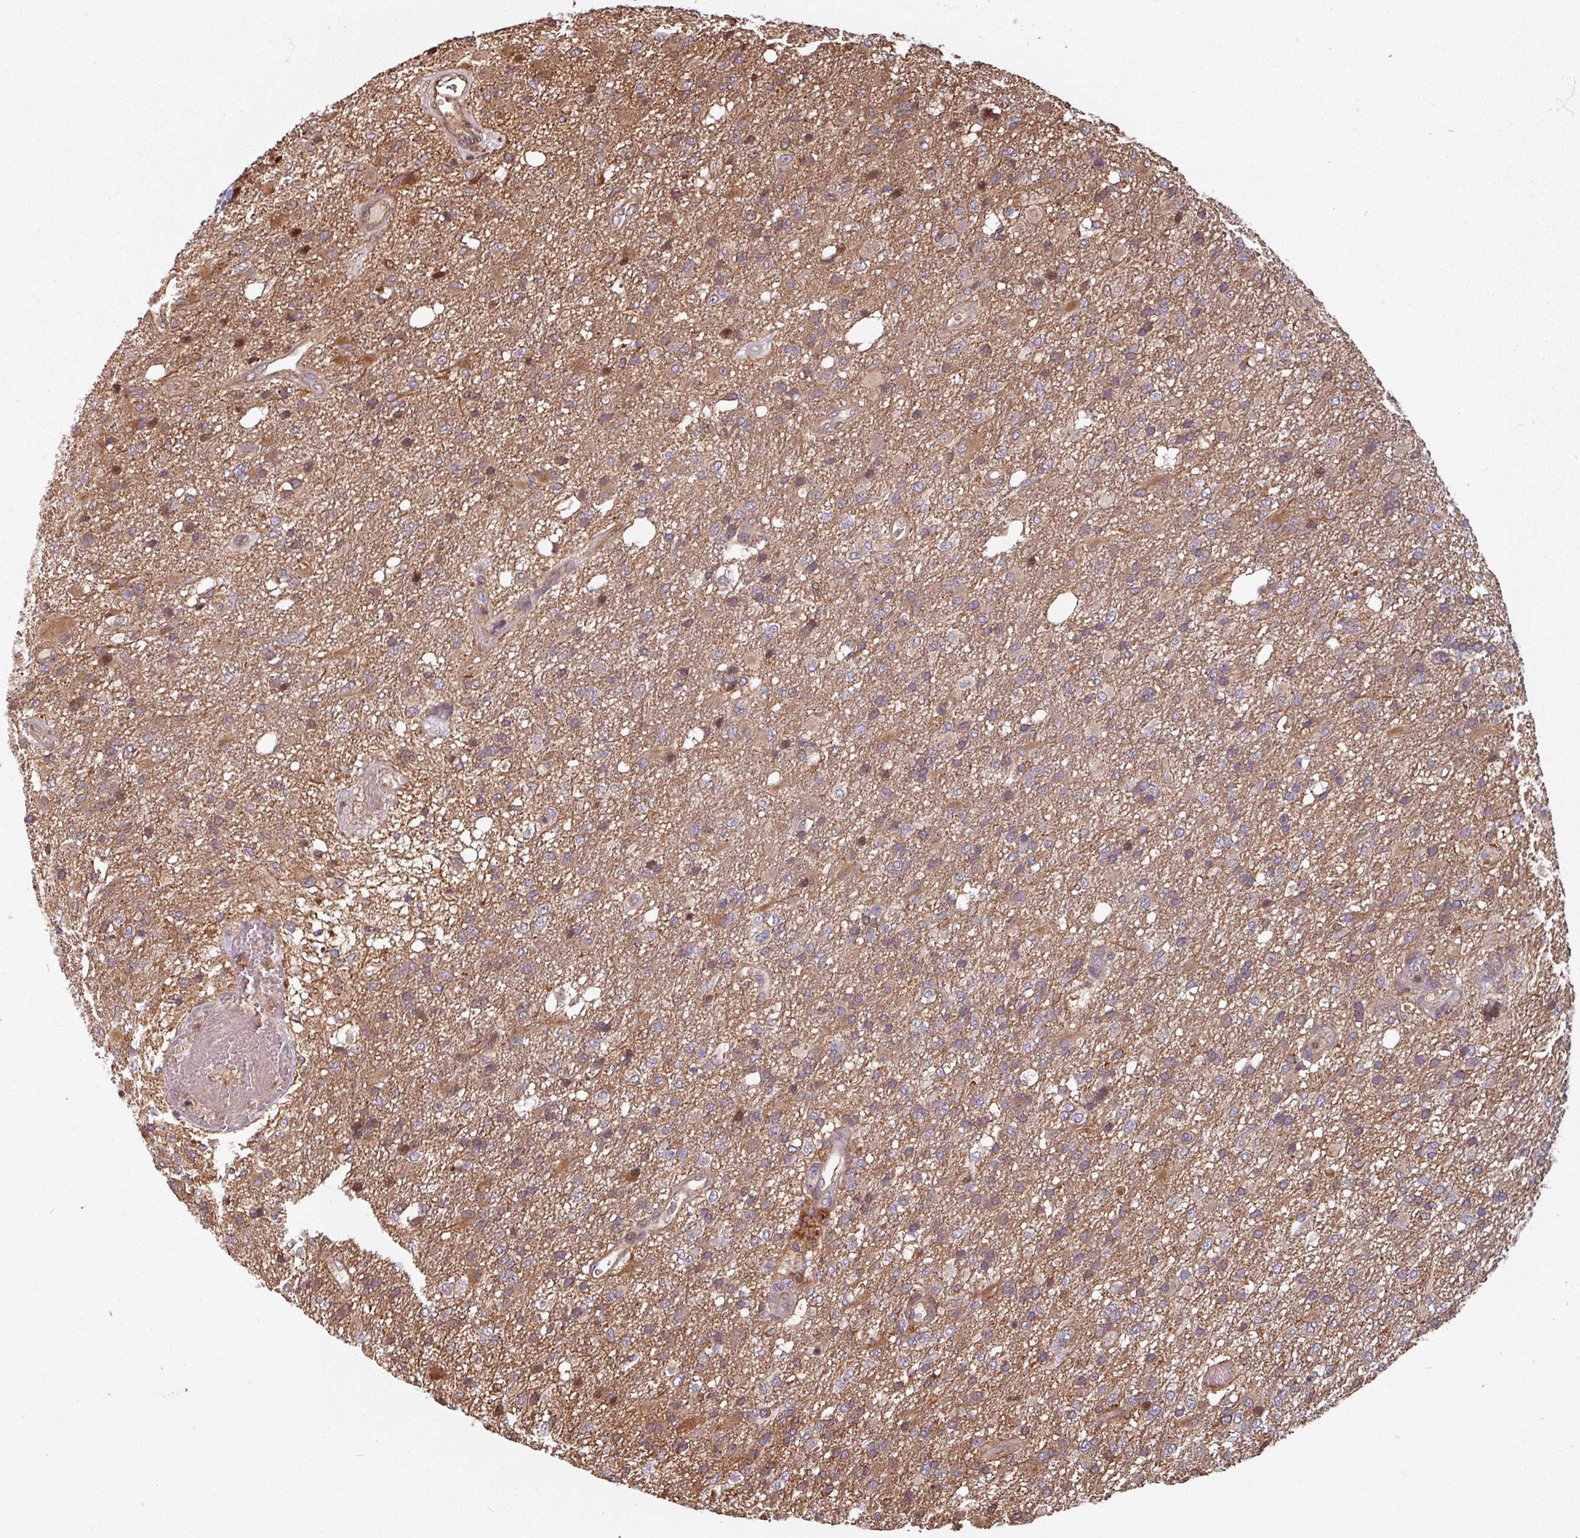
{"staining": {"intensity": "moderate", "quantity": "<25%", "location": "cytoplasmic/membranous,nuclear"}, "tissue": "glioma", "cell_type": "Tumor cells", "image_type": "cancer", "snomed": [{"axis": "morphology", "description": "Glioma, malignant, High grade"}, {"axis": "topography", "description": "Brain"}], "caption": "Protein staining demonstrates moderate cytoplasmic/membranous and nuclear expression in about <25% of tumor cells in glioma. Ihc stains the protein in brown and the nuclei are stained blue.", "gene": "EID1", "patient": {"sex": "female", "age": 74}}